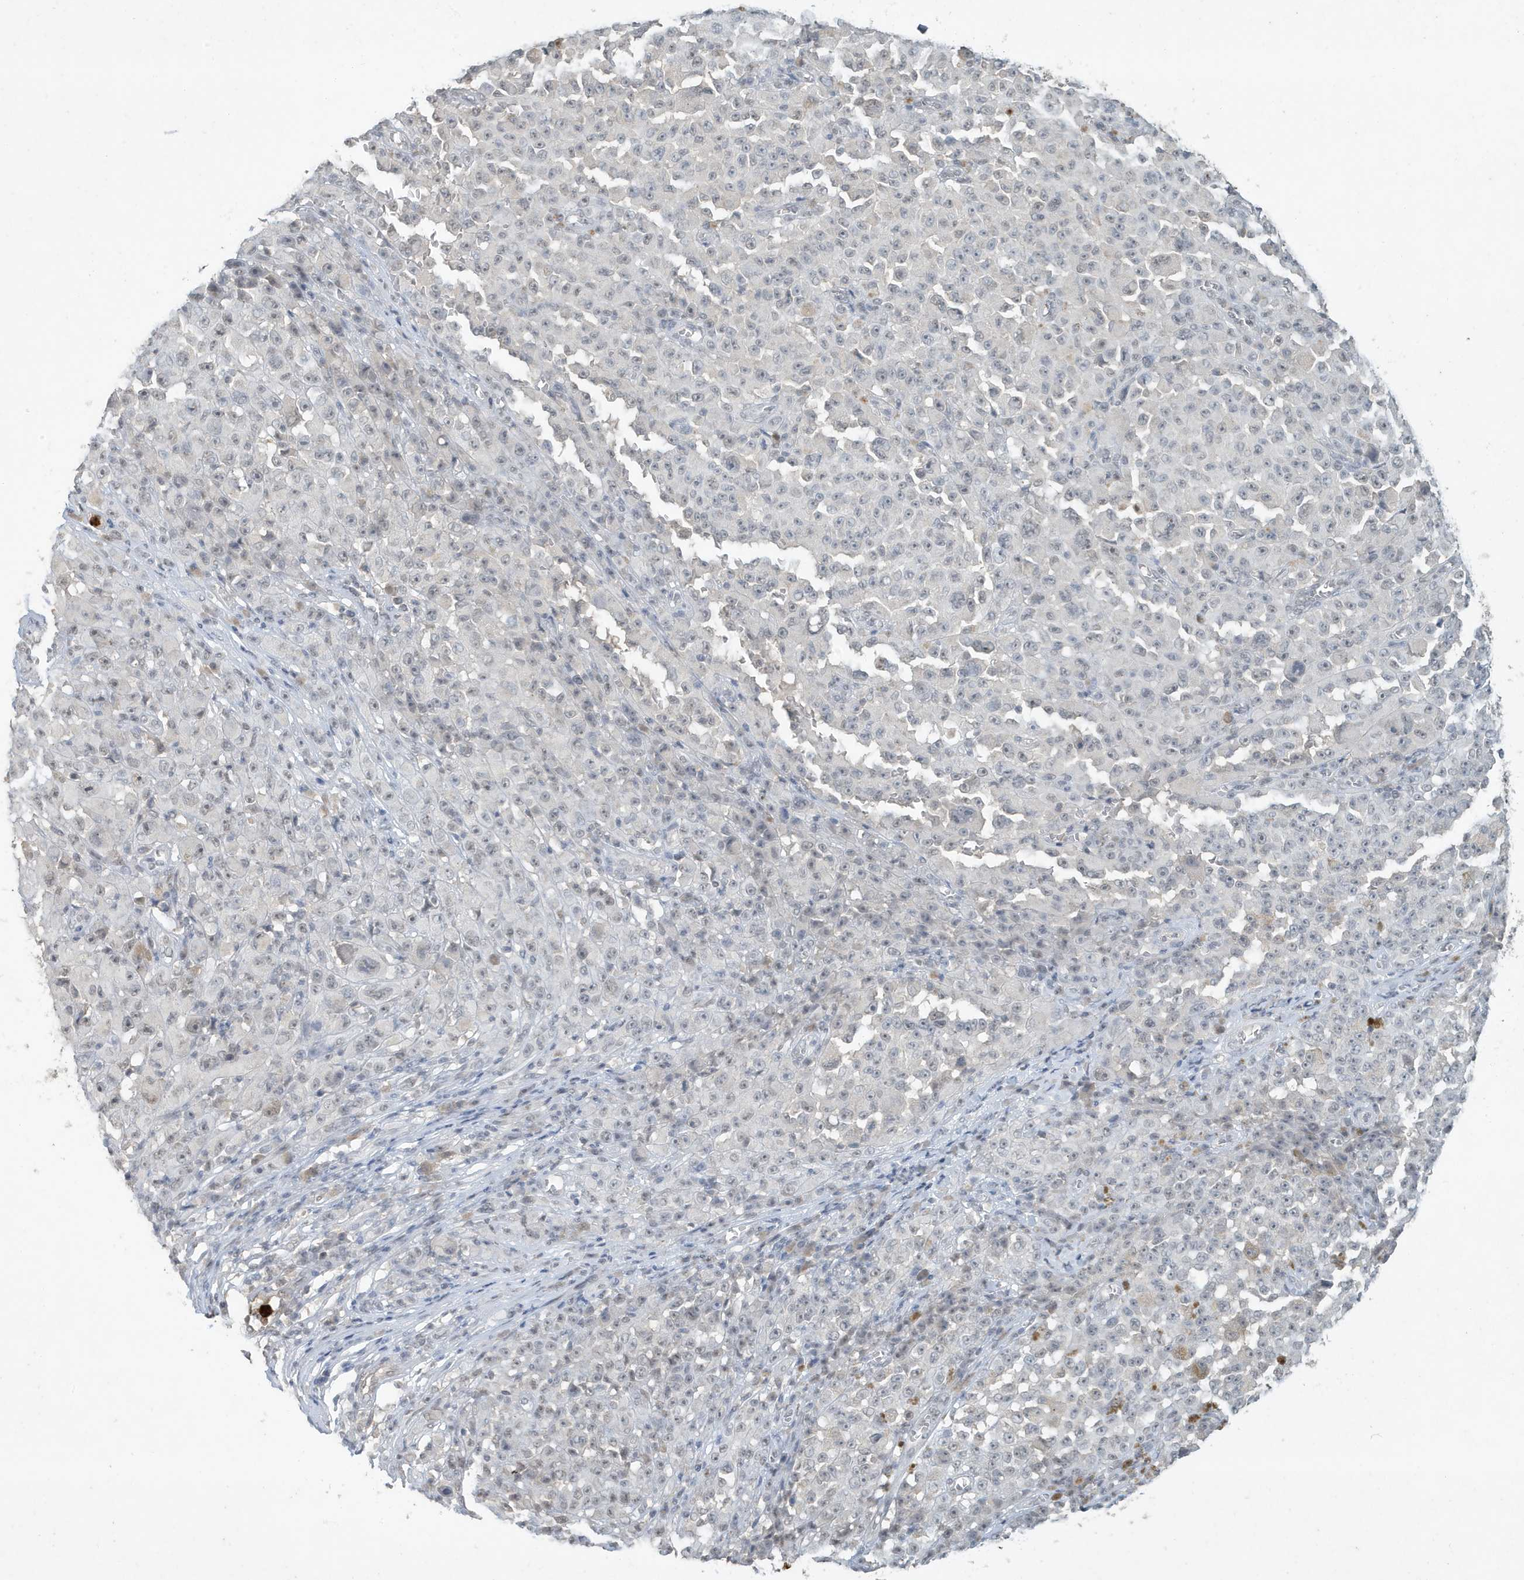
{"staining": {"intensity": "weak", "quantity": "<25%", "location": "nuclear"}, "tissue": "melanoma", "cell_type": "Tumor cells", "image_type": "cancer", "snomed": [{"axis": "morphology", "description": "Malignant melanoma, NOS"}, {"axis": "topography", "description": "Skin"}], "caption": "High magnification brightfield microscopy of melanoma stained with DAB (brown) and counterstained with hematoxylin (blue): tumor cells show no significant staining.", "gene": "DEFA1", "patient": {"sex": "female", "age": 82}}